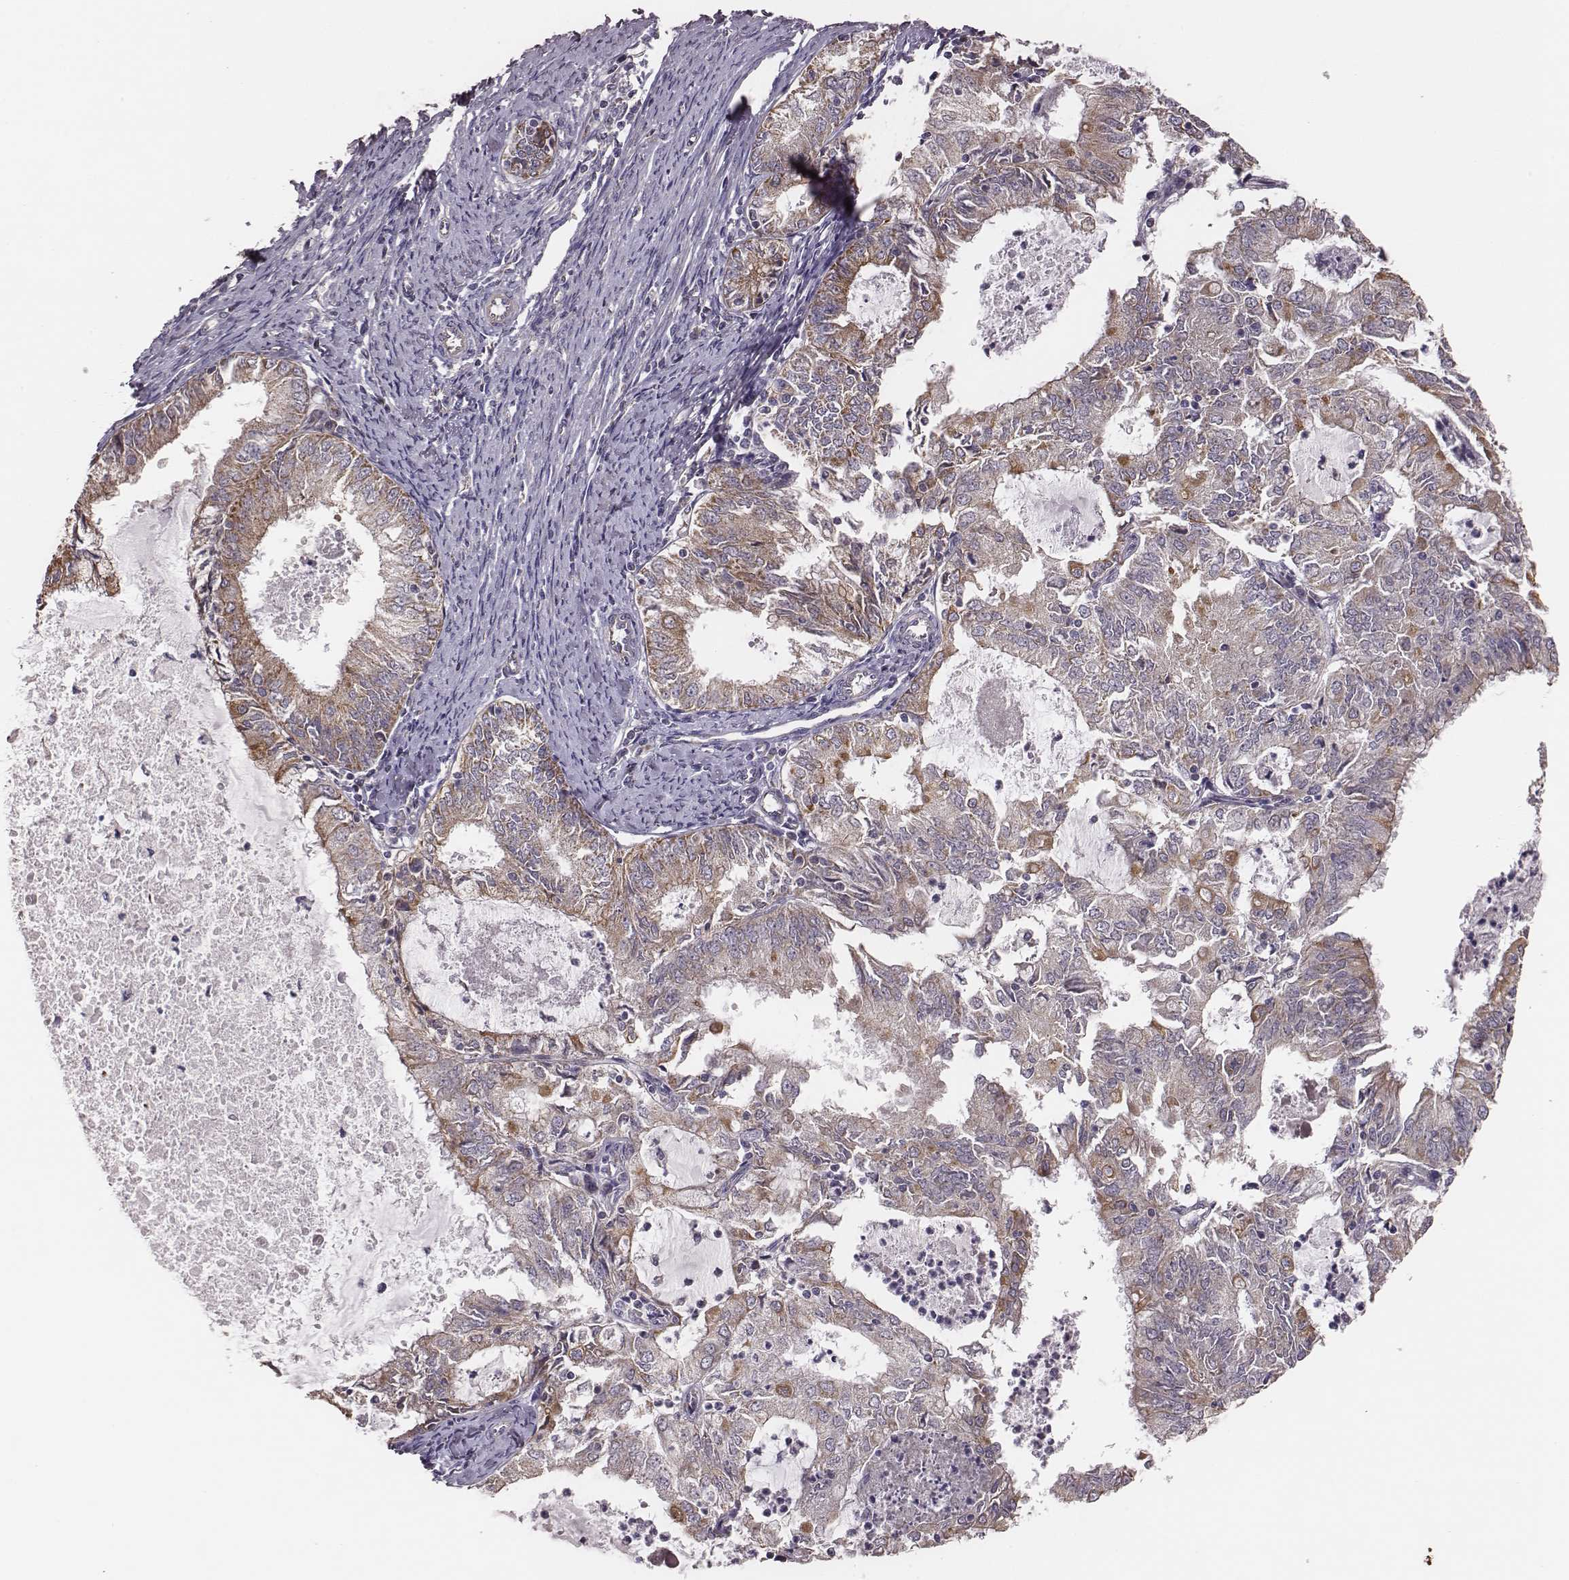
{"staining": {"intensity": "weak", "quantity": "25%-75%", "location": "cytoplasmic/membranous"}, "tissue": "endometrial cancer", "cell_type": "Tumor cells", "image_type": "cancer", "snomed": [{"axis": "morphology", "description": "Adenocarcinoma, NOS"}, {"axis": "topography", "description": "Endometrium"}], "caption": "Brown immunohistochemical staining in endometrial cancer (adenocarcinoma) displays weak cytoplasmic/membranous expression in approximately 25%-75% of tumor cells.", "gene": "HAVCR1", "patient": {"sex": "female", "age": 57}}